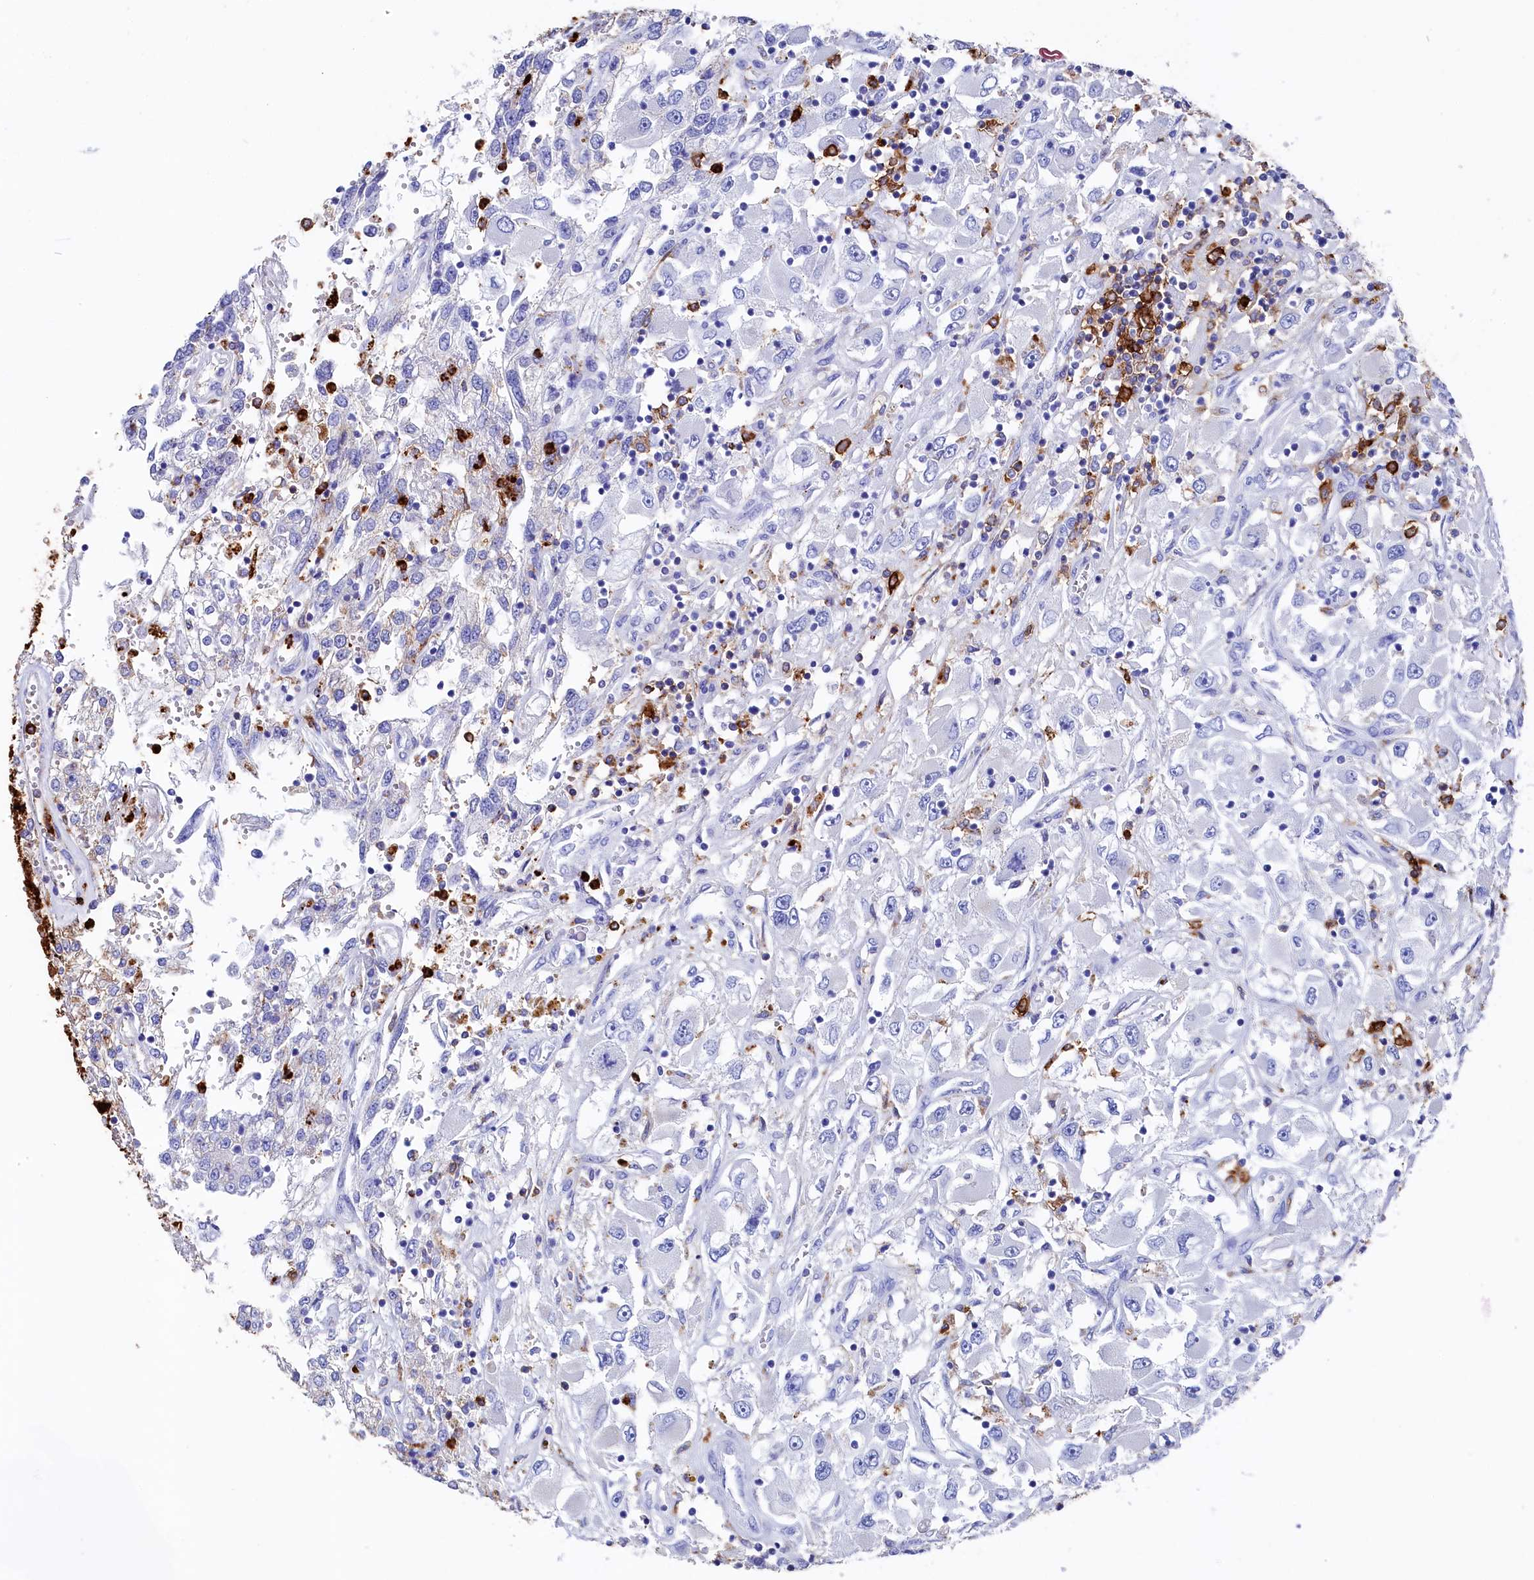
{"staining": {"intensity": "negative", "quantity": "none", "location": "none"}, "tissue": "renal cancer", "cell_type": "Tumor cells", "image_type": "cancer", "snomed": [{"axis": "morphology", "description": "Adenocarcinoma, NOS"}, {"axis": "topography", "description": "Kidney"}], "caption": "Adenocarcinoma (renal) was stained to show a protein in brown. There is no significant expression in tumor cells. The staining is performed using DAB (3,3'-diaminobenzidine) brown chromogen with nuclei counter-stained in using hematoxylin.", "gene": "PLAC8", "patient": {"sex": "female", "age": 52}}